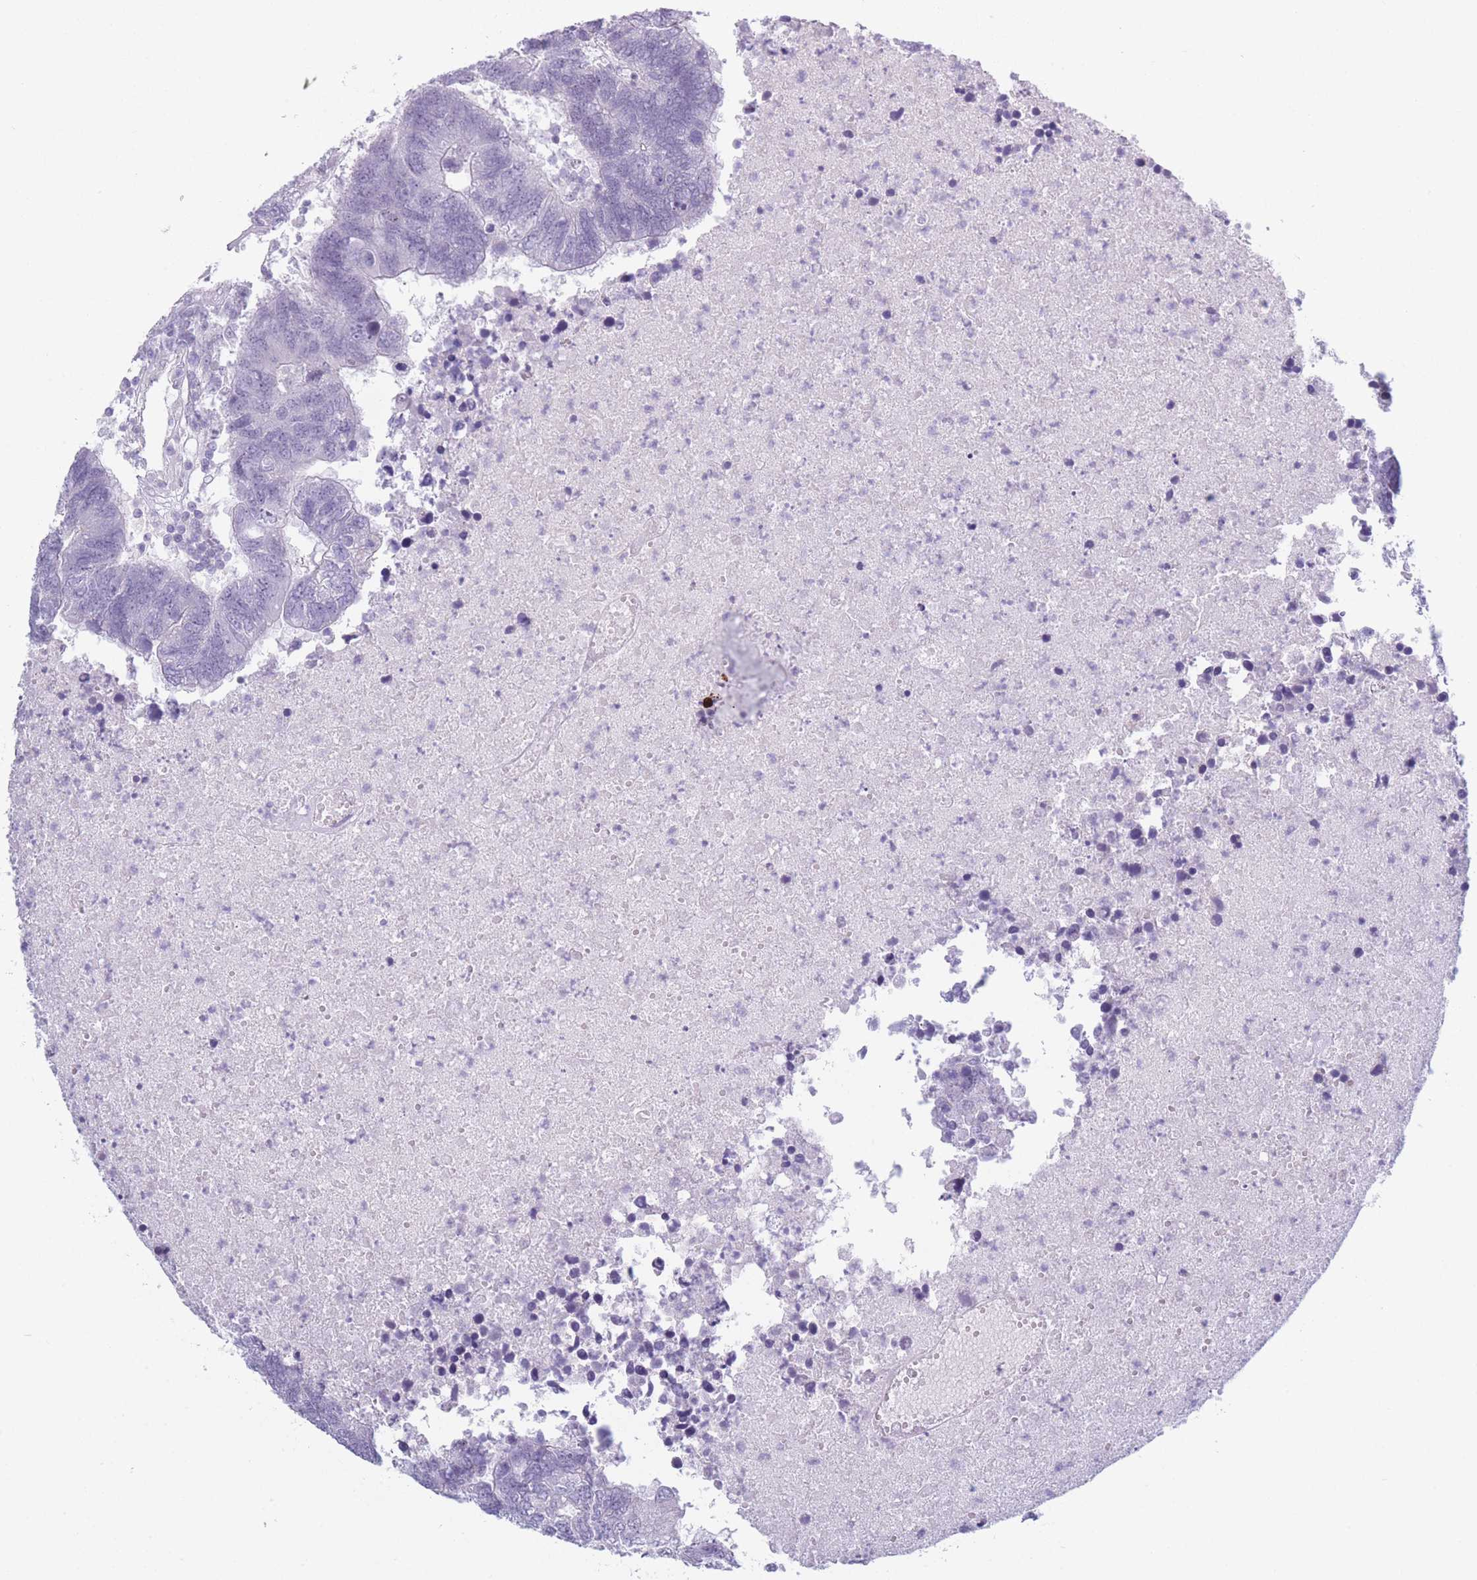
{"staining": {"intensity": "negative", "quantity": "none", "location": "none"}, "tissue": "colorectal cancer", "cell_type": "Tumor cells", "image_type": "cancer", "snomed": [{"axis": "morphology", "description": "Adenocarcinoma, NOS"}, {"axis": "topography", "description": "Colon"}], "caption": "High power microscopy histopathology image of an IHC image of colorectal cancer (adenocarcinoma), revealing no significant expression in tumor cells. (IHC, brightfield microscopy, high magnification).", "gene": "PLEKHG2", "patient": {"sex": "female", "age": 48}}